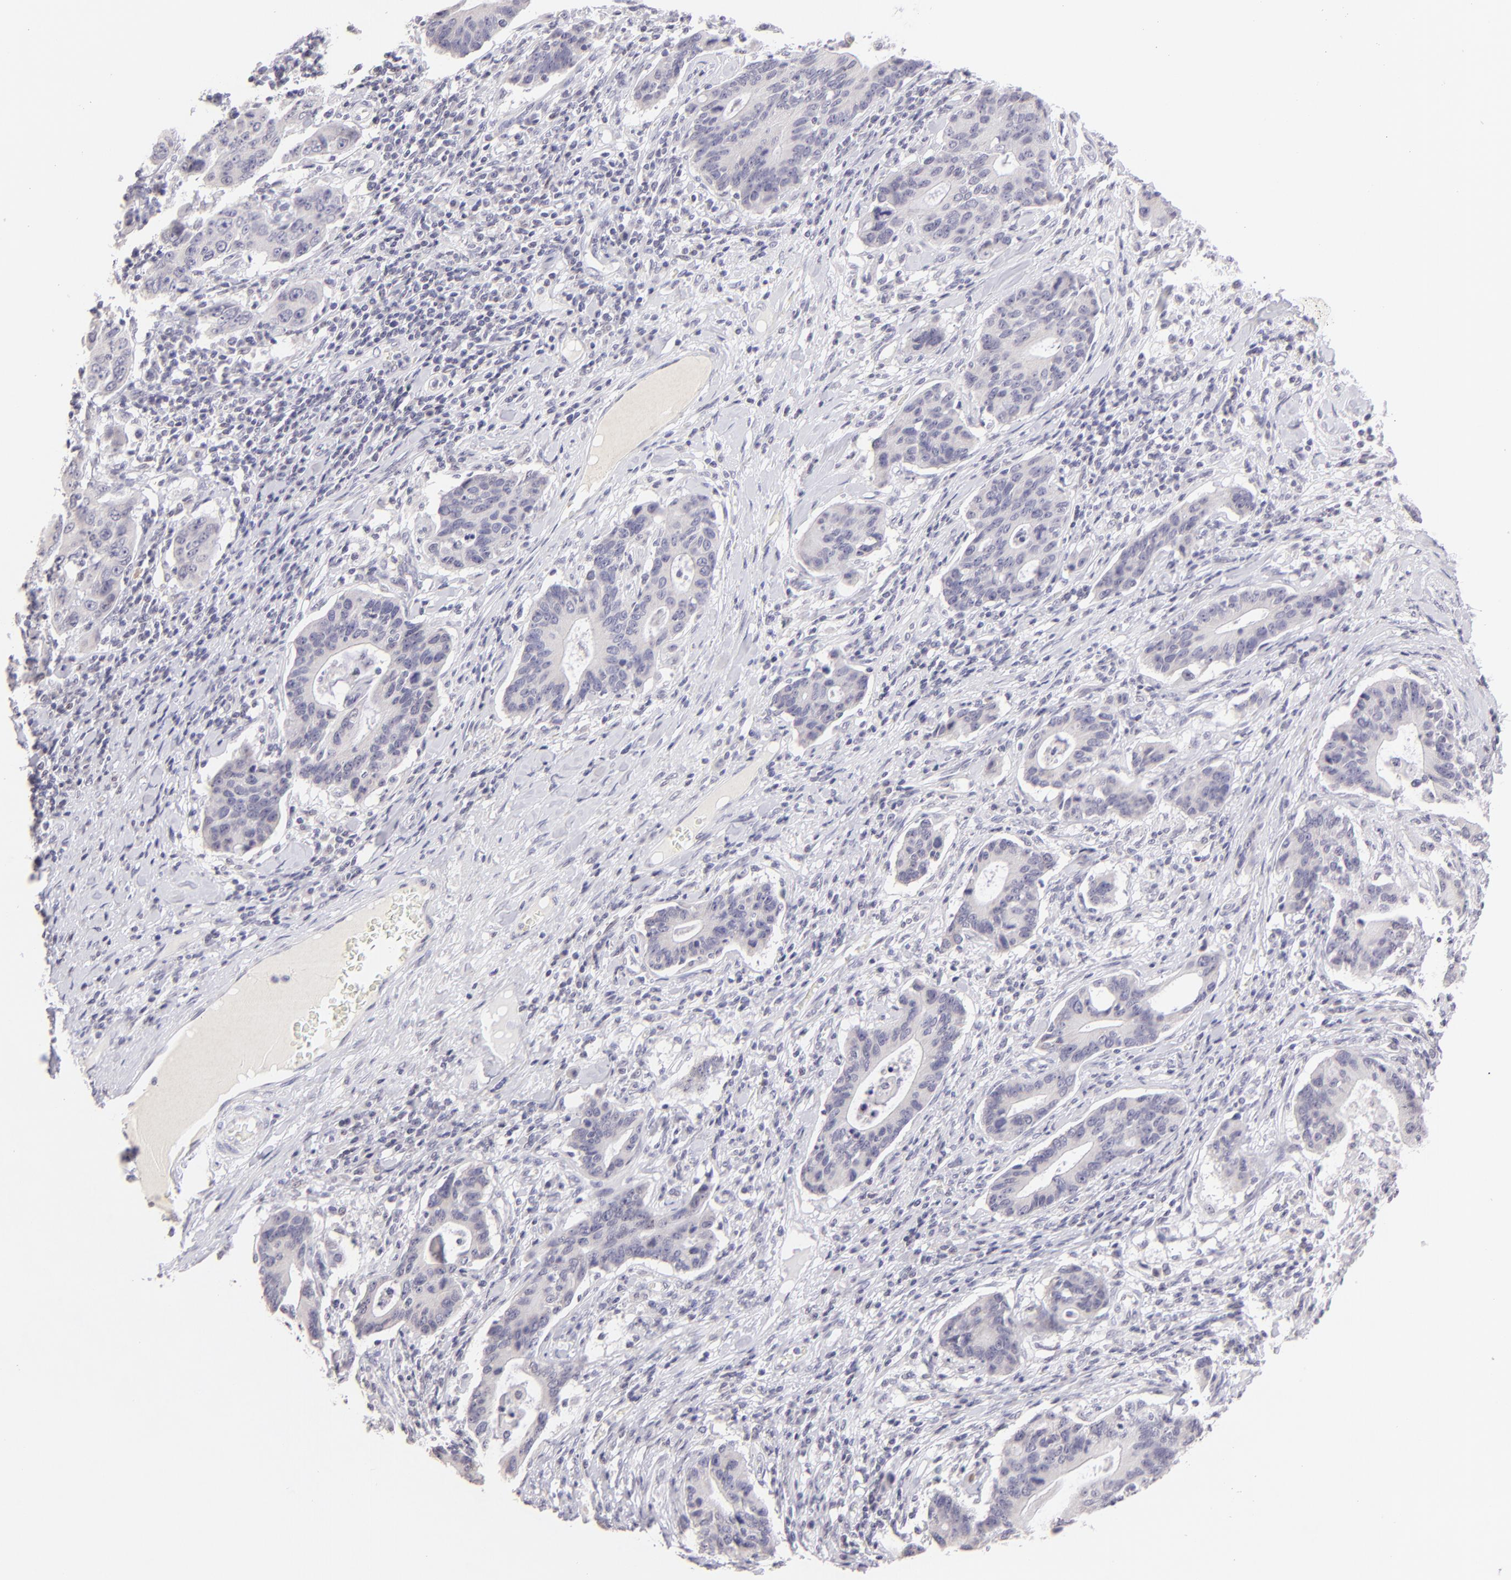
{"staining": {"intensity": "negative", "quantity": "none", "location": "none"}, "tissue": "stomach cancer", "cell_type": "Tumor cells", "image_type": "cancer", "snomed": [{"axis": "morphology", "description": "Adenocarcinoma, NOS"}, {"axis": "topography", "description": "Esophagus"}, {"axis": "topography", "description": "Stomach"}], "caption": "The IHC micrograph has no significant expression in tumor cells of stomach adenocarcinoma tissue. (DAB immunohistochemistry, high magnification).", "gene": "MAGEA1", "patient": {"sex": "male", "age": 74}}